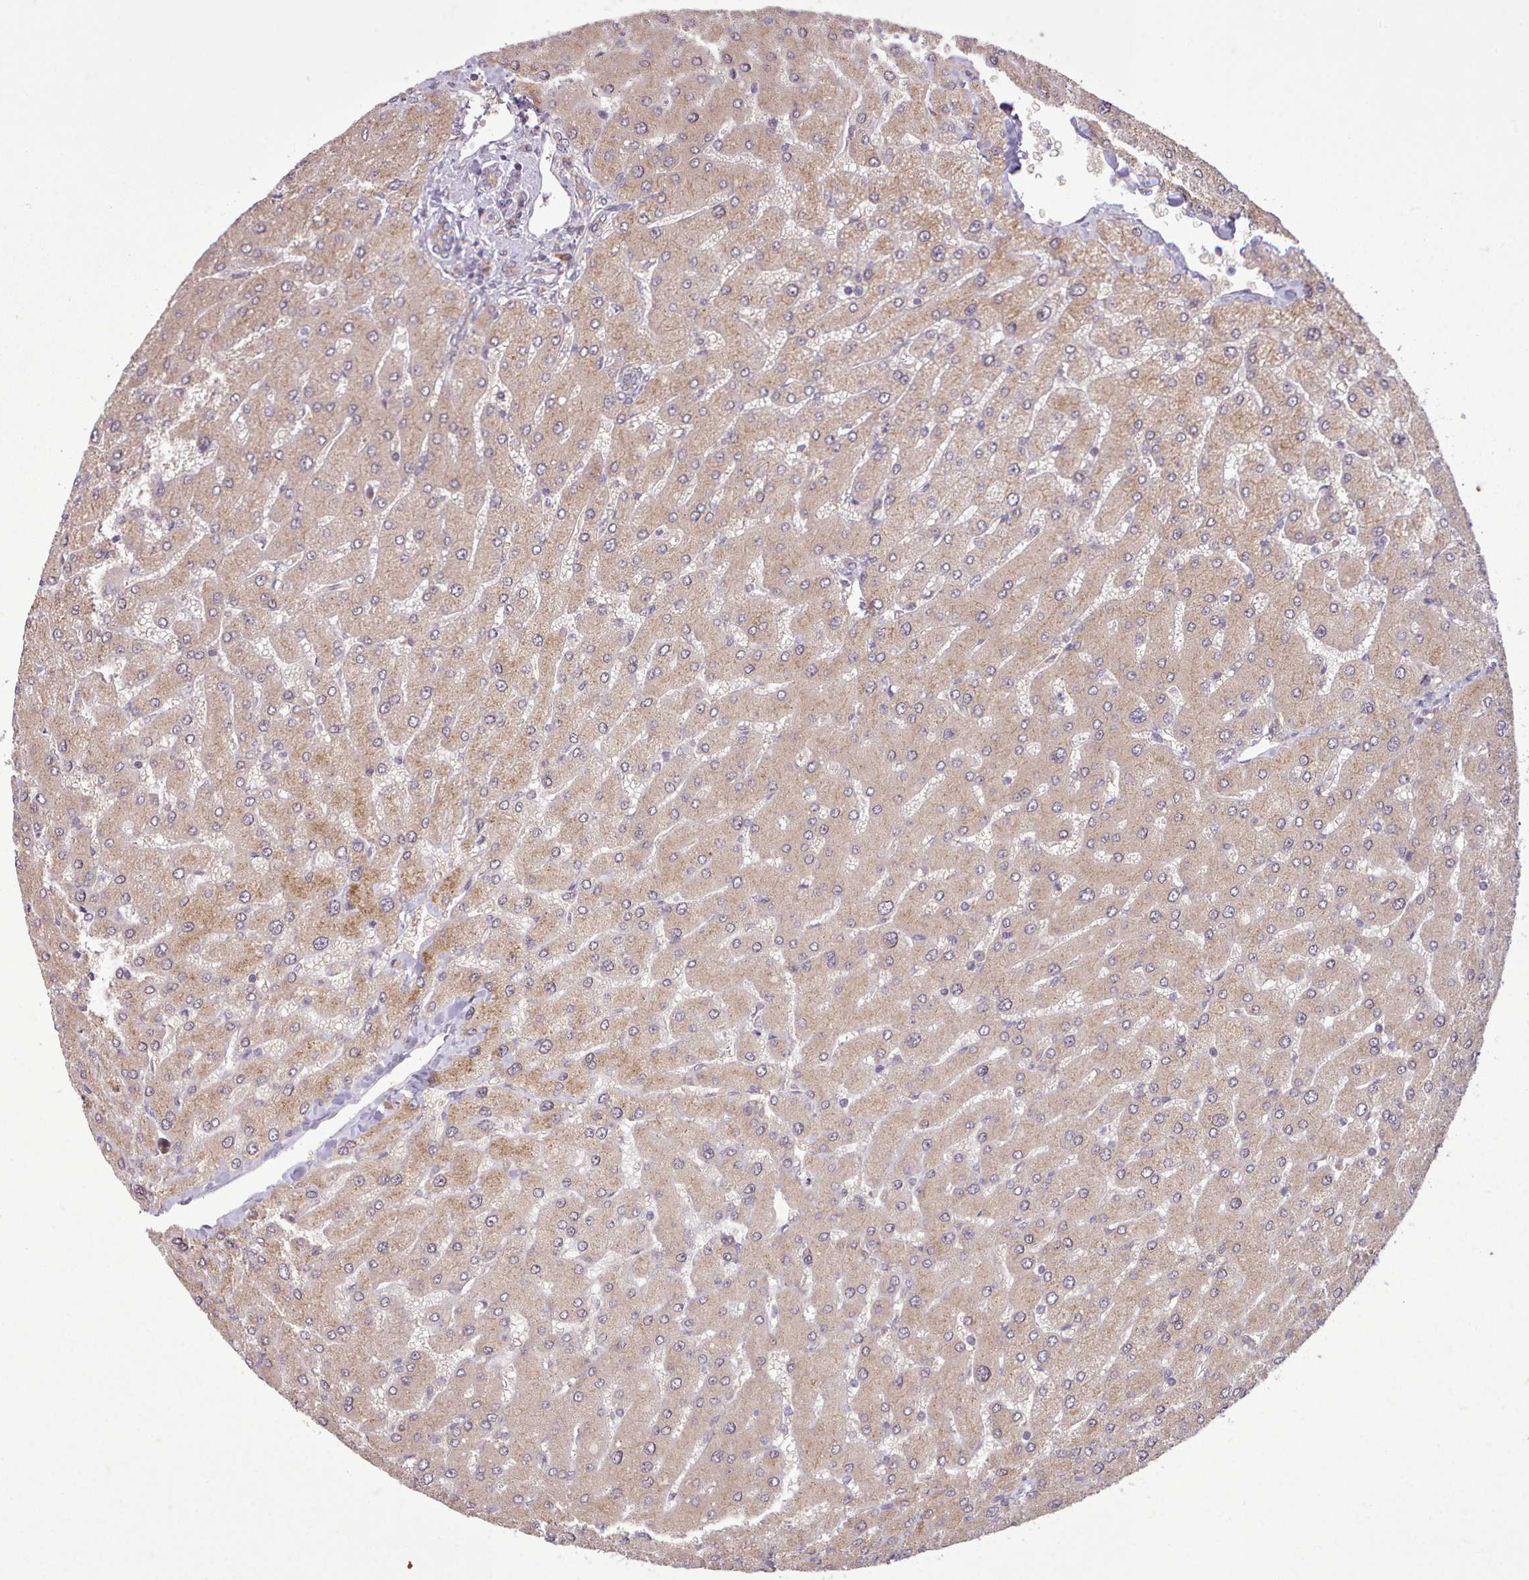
{"staining": {"intensity": "weak", "quantity": "25%-75%", "location": "cytoplasmic/membranous"}, "tissue": "liver", "cell_type": "Cholangiocytes", "image_type": "normal", "snomed": [{"axis": "morphology", "description": "Normal tissue, NOS"}, {"axis": "topography", "description": "Liver"}], "caption": "This histopathology image displays unremarkable liver stained with immunohistochemistry (IHC) to label a protein in brown. The cytoplasmic/membranous of cholangiocytes show weak positivity for the protein. Nuclei are counter-stained blue.", "gene": "NMRK1", "patient": {"sex": "male", "age": 55}}